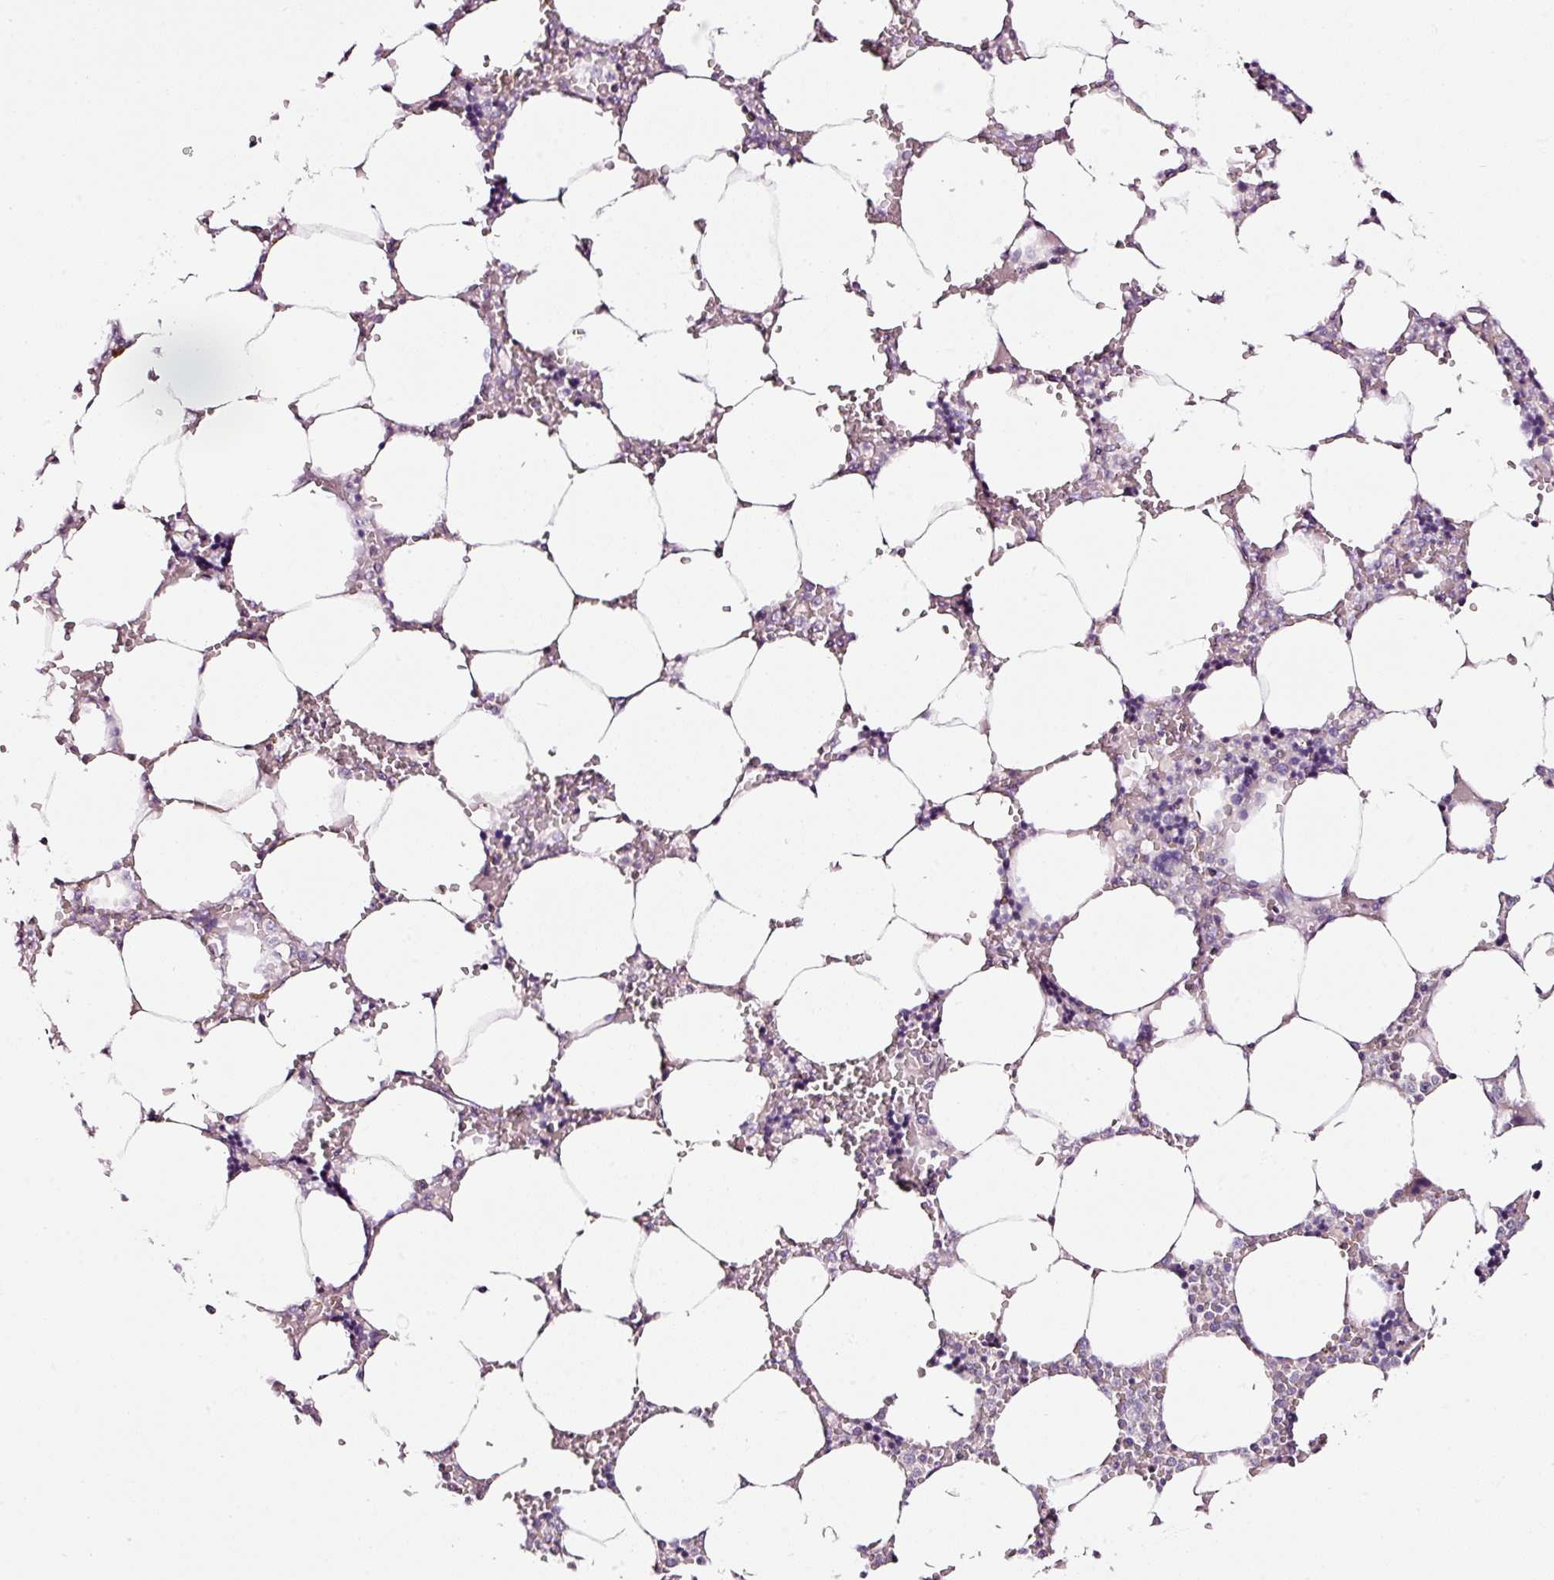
{"staining": {"intensity": "negative", "quantity": "none", "location": "none"}, "tissue": "bone marrow", "cell_type": "Hematopoietic cells", "image_type": "normal", "snomed": [{"axis": "morphology", "description": "Normal tissue, NOS"}, {"axis": "topography", "description": "Bone marrow"}], "caption": "Photomicrograph shows no protein expression in hematopoietic cells of benign bone marrow.", "gene": "CYB561A3", "patient": {"sex": "male", "age": 64}}